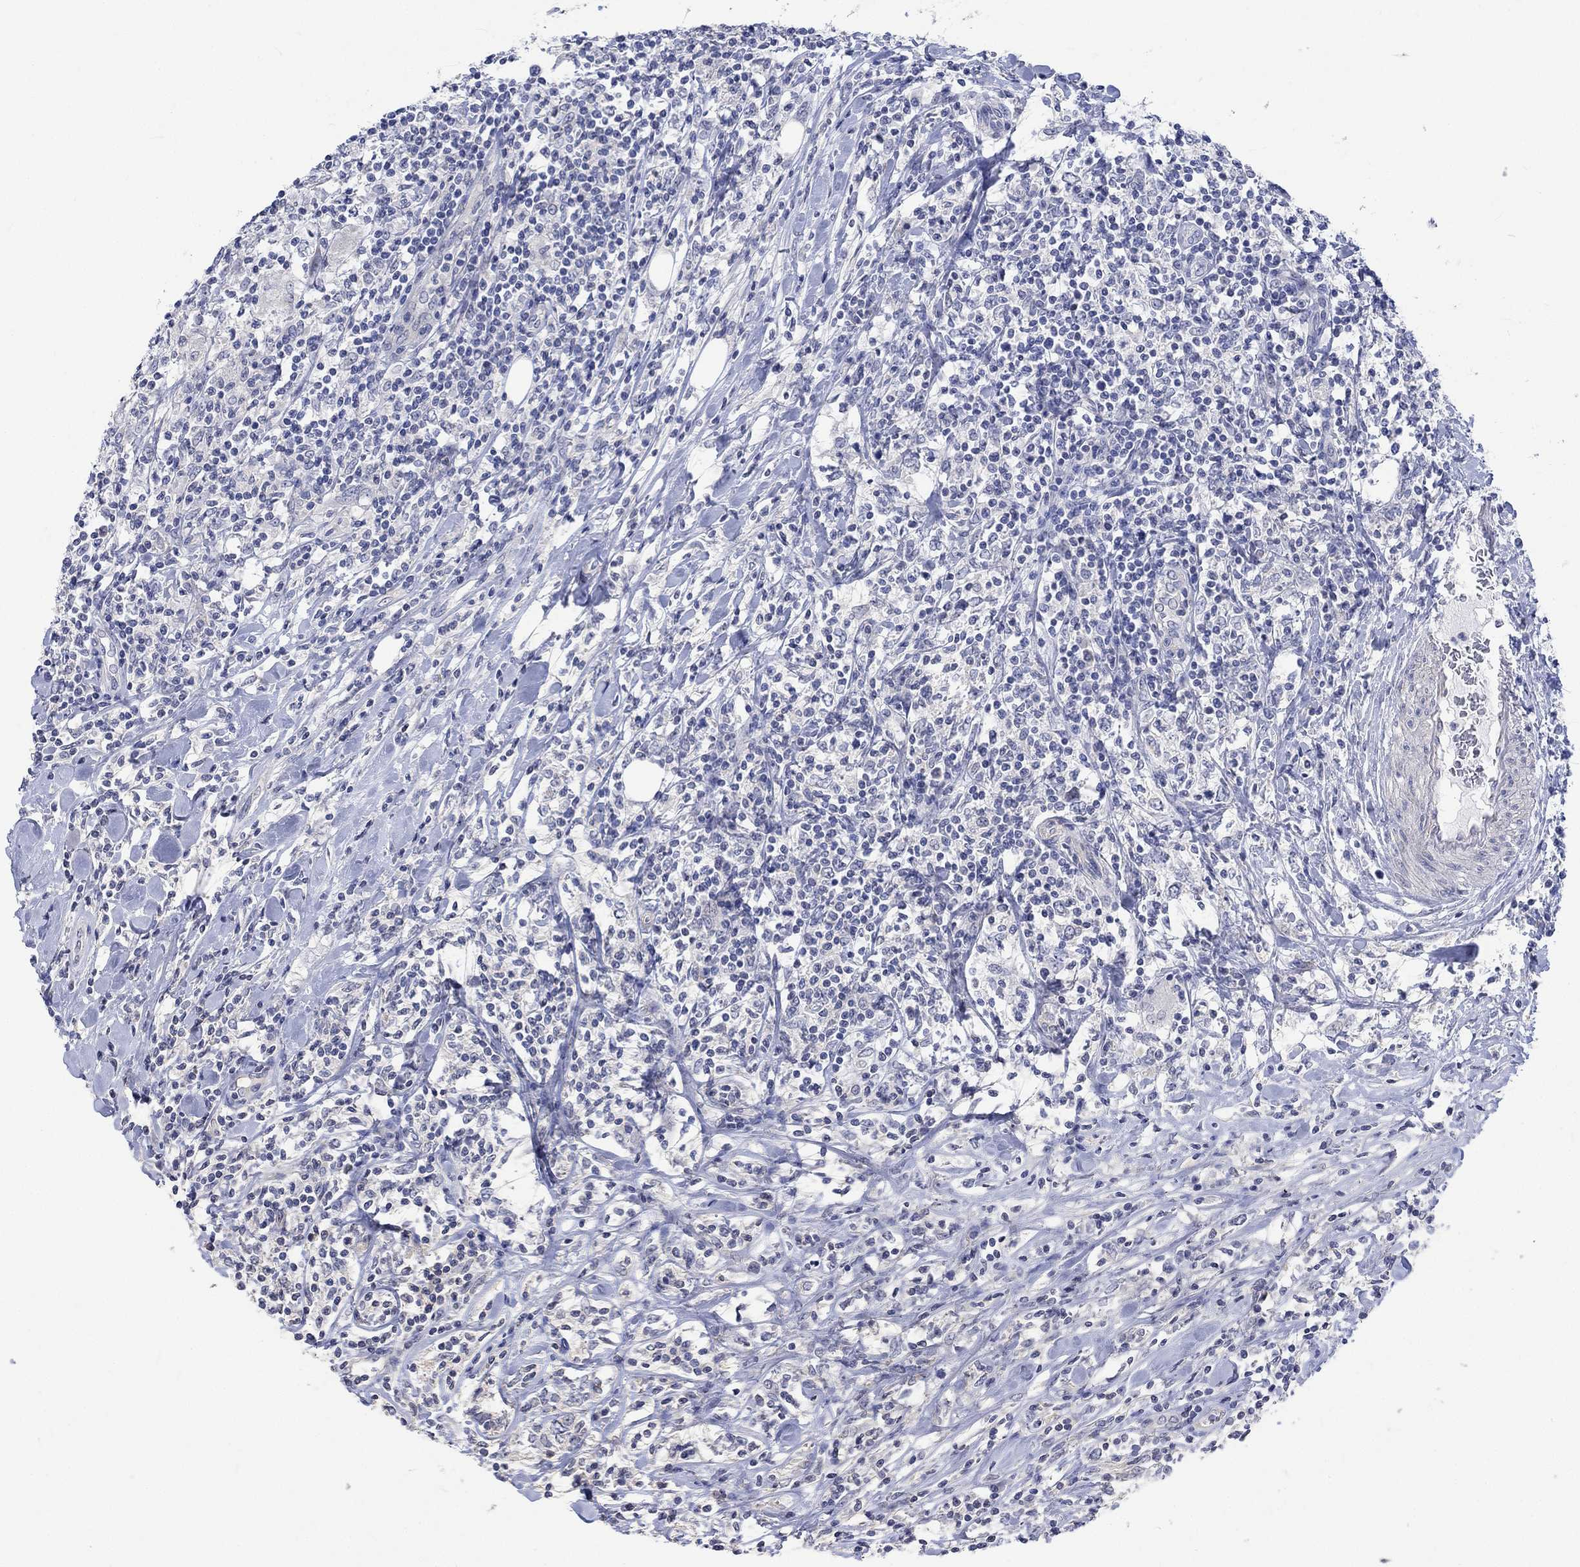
{"staining": {"intensity": "negative", "quantity": "none", "location": "none"}, "tissue": "lymphoma", "cell_type": "Tumor cells", "image_type": "cancer", "snomed": [{"axis": "morphology", "description": "Malignant lymphoma, non-Hodgkin's type, High grade"}, {"axis": "topography", "description": "Lymph node"}], "caption": "High magnification brightfield microscopy of malignant lymphoma, non-Hodgkin's type (high-grade) stained with DAB (brown) and counterstained with hematoxylin (blue): tumor cells show no significant expression.", "gene": "AGRP", "patient": {"sex": "female", "age": 84}}